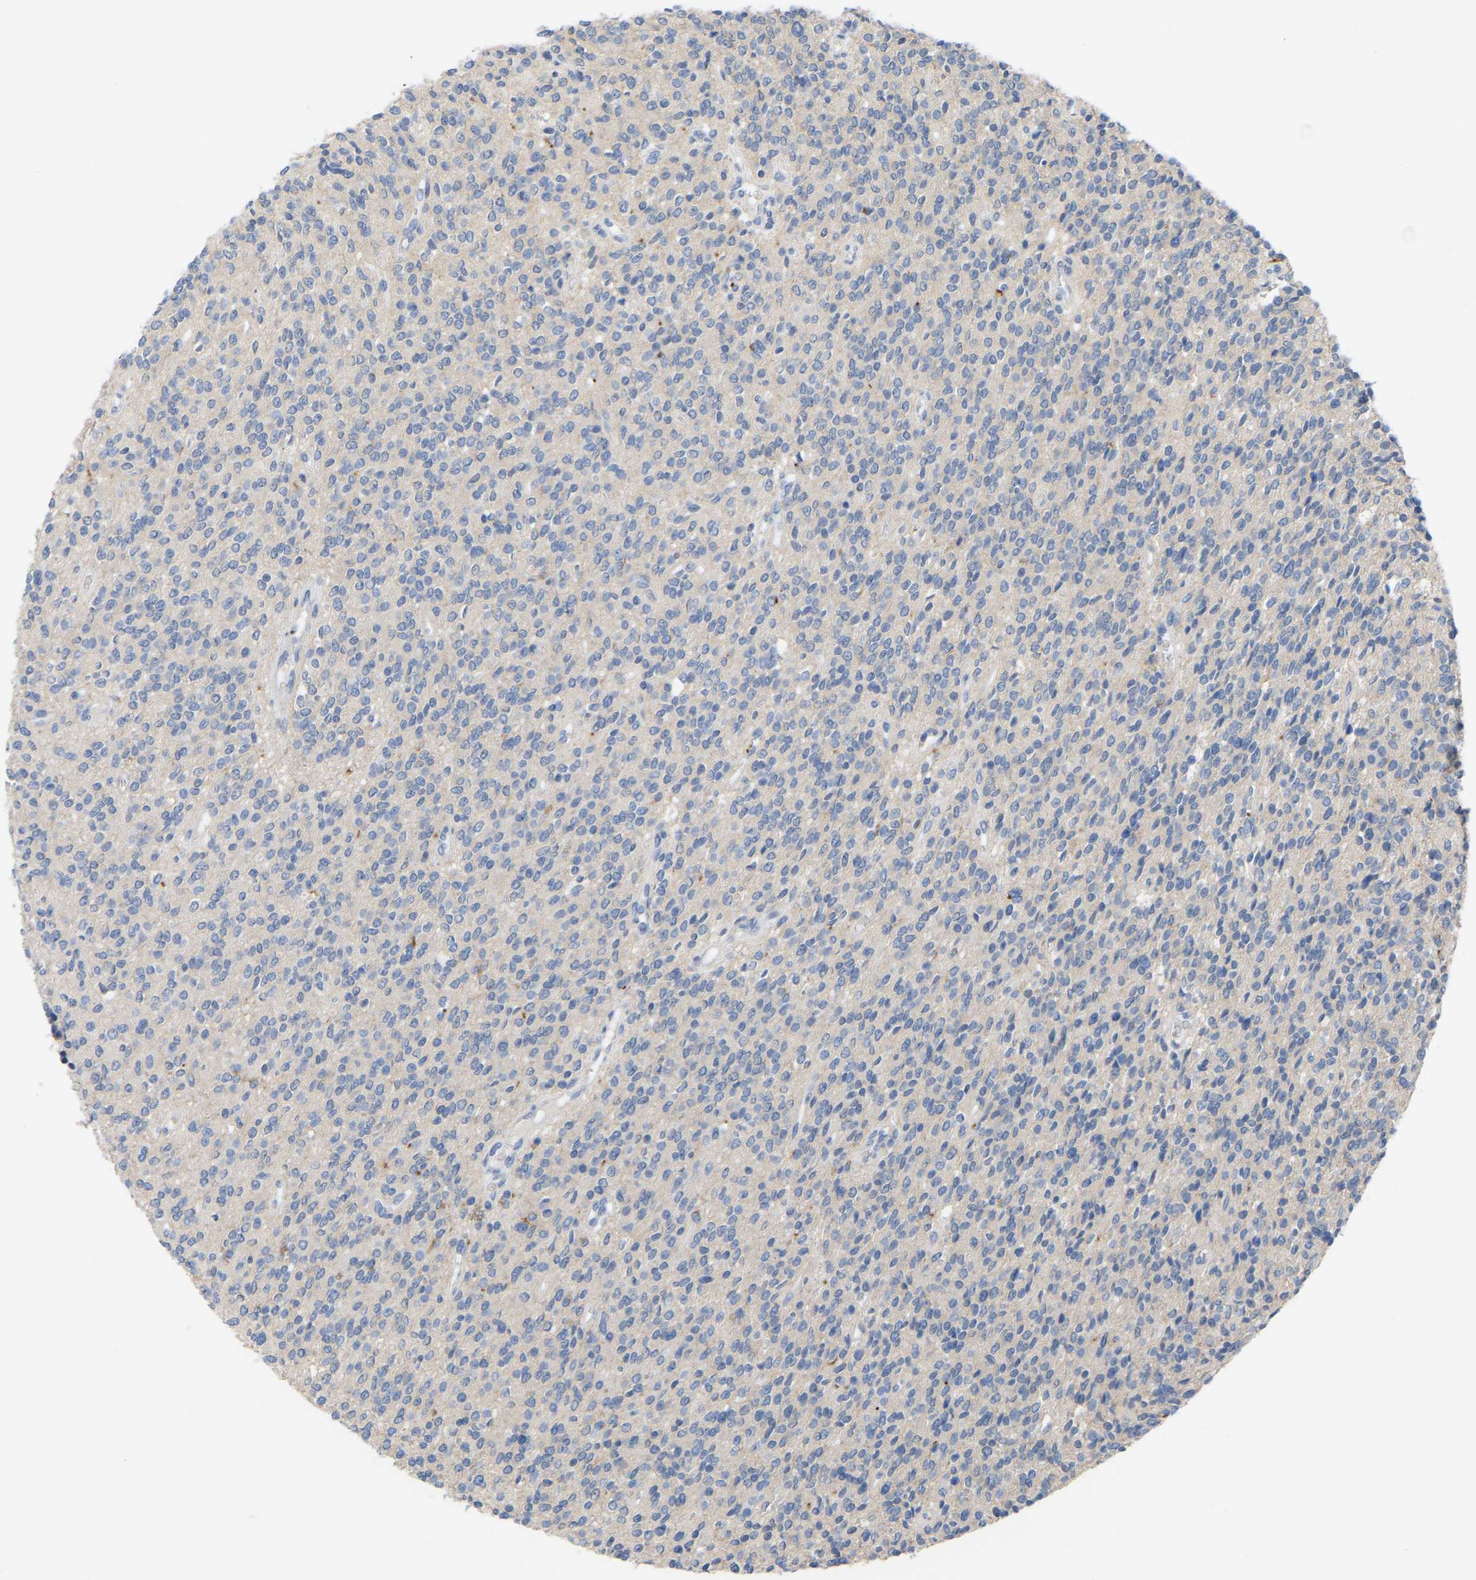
{"staining": {"intensity": "negative", "quantity": "none", "location": "none"}, "tissue": "glioma", "cell_type": "Tumor cells", "image_type": "cancer", "snomed": [{"axis": "morphology", "description": "Glioma, malignant, High grade"}, {"axis": "topography", "description": "Brain"}], "caption": "This micrograph is of glioma stained with immunohistochemistry (IHC) to label a protein in brown with the nuclei are counter-stained blue. There is no staining in tumor cells.", "gene": "ZNF449", "patient": {"sex": "male", "age": 34}}